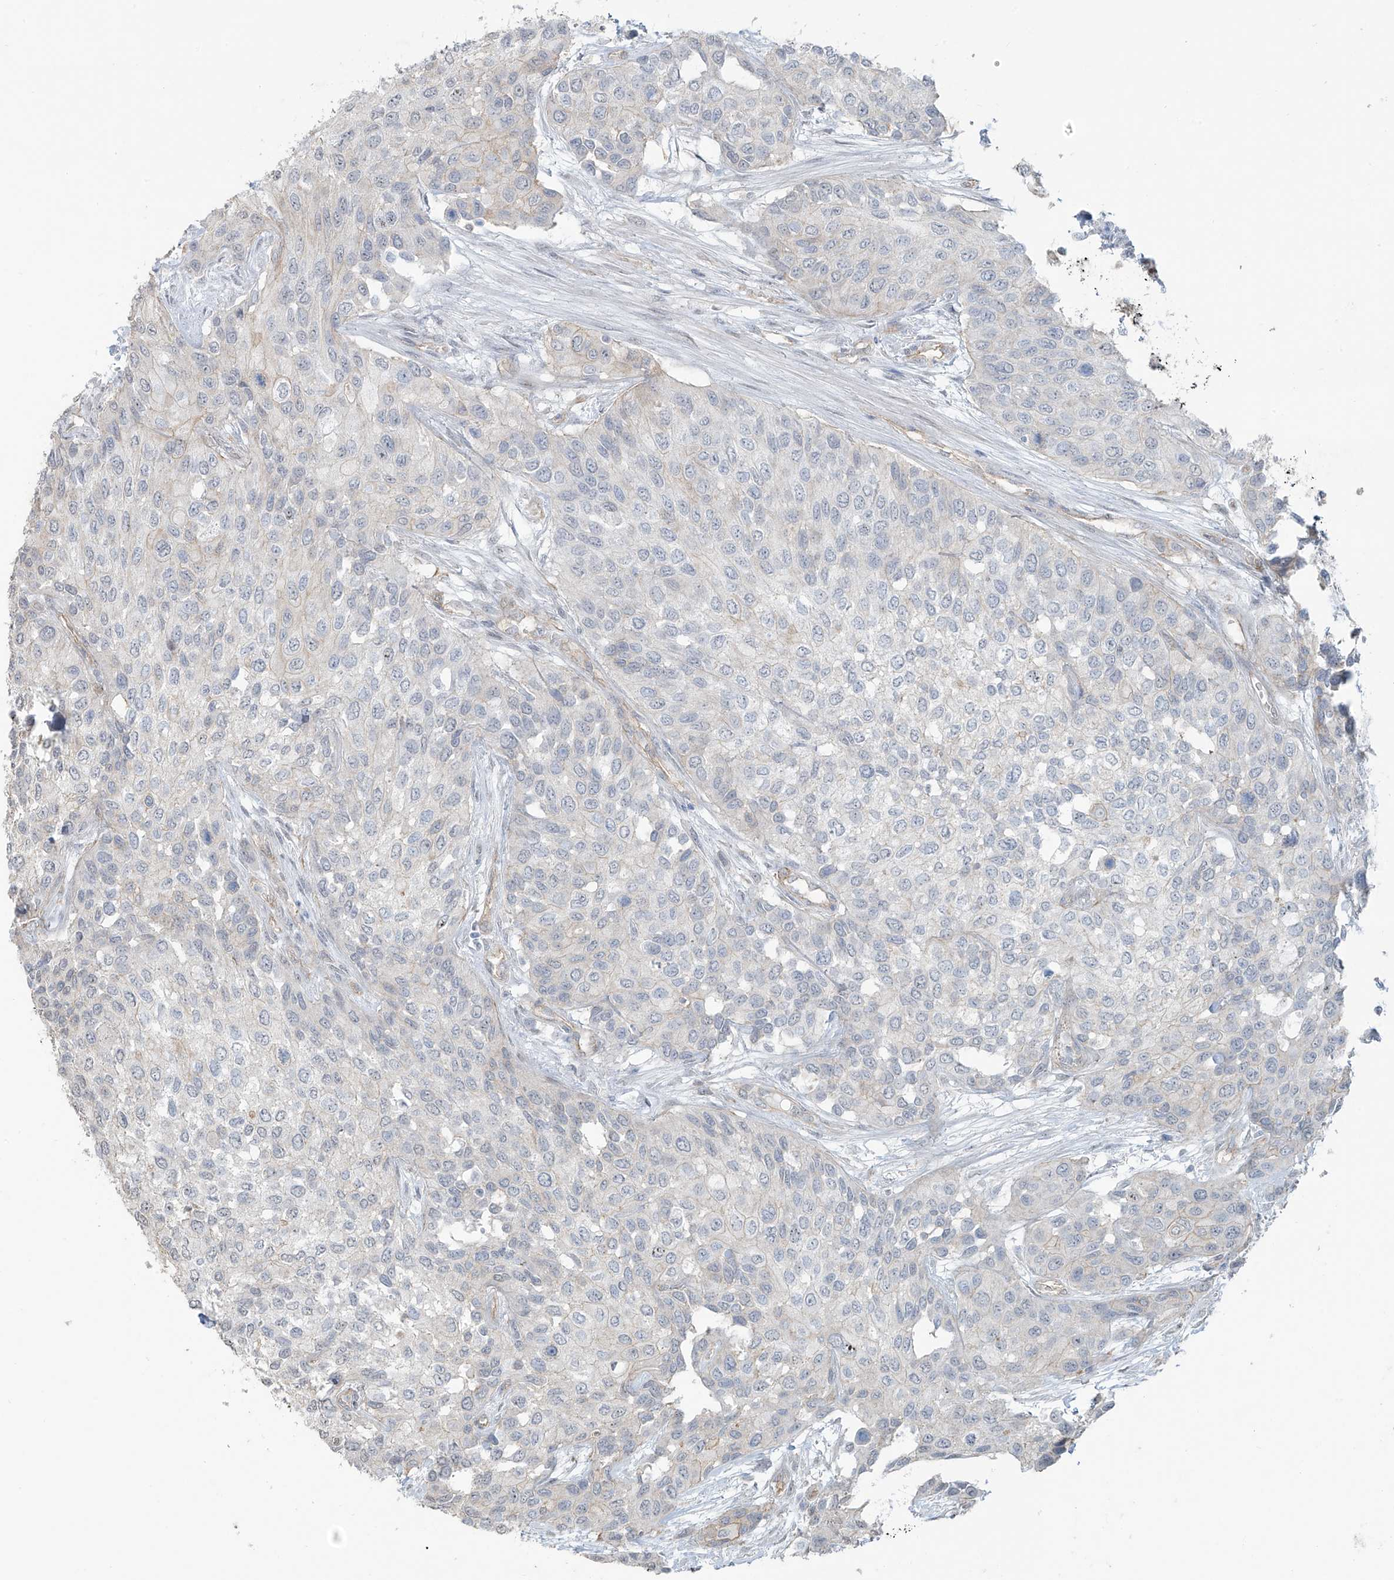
{"staining": {"intensity": "negative", "quantity": "none", "location": "none"}, "tissue": "urothelial cancer", "cell_type": "Tumor cells", "image_type": "cancer", "snomed": [{"axis": "morphology", "description": "Normal tissue, NOS"}, {"axis": "morphology", "description": "Urothelial carcinoma, High grade"}, {"axis": "topography", "description": "Vascular tissue"}, {"axis": "topography", "description": "Urinary bladder"}], "caption": "This is an immunohistochemistry (IHC) photomicrograph of urothelial cancer. There is no expression in tumor cells.", "gene": "TUBE1", "patient": {"sex": "female", "age": 56}}